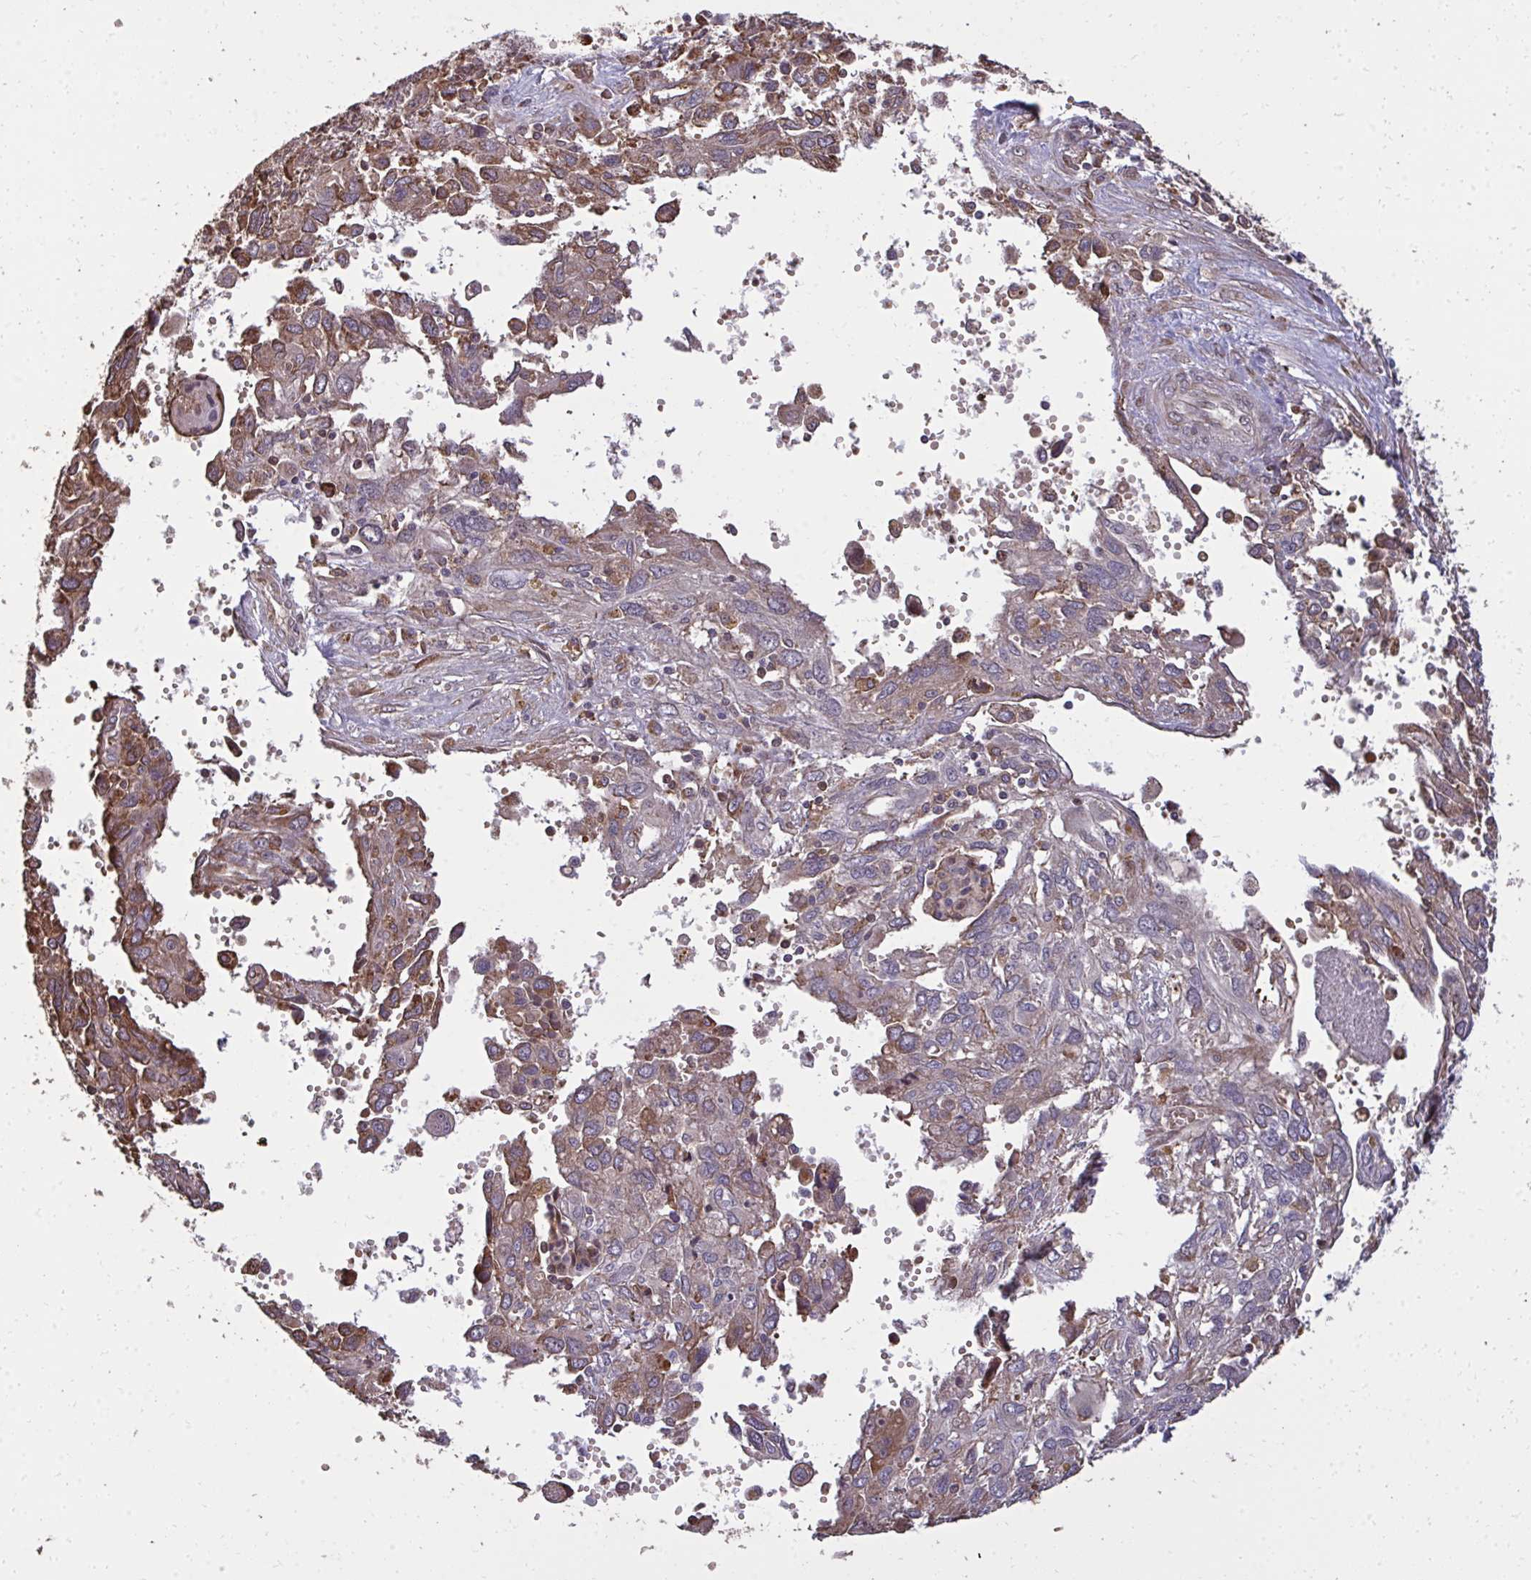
{"staining": {"intensity": "weak", "quantity": "25%-75%", "location": "cytoplasmic/membranous"}, "tissue": "pancreatic cancer", "cell_type": "Tumor cells", "image_type": "cancer", "snomed": [{"axis": "morphology", "description": "Adenocarcinoma, NOS"}, {"axis": "topography", "description": "Pancreas"}], "caption": "High-power microscopy captured an IHC histopathology image of pancreatic cancer, revealing weak cytoplasmic/membranous positivity in about 25%-75% of tumor cells.", "gene": "FIBCD1", "patient": {"sex": "female", "age": 47}}